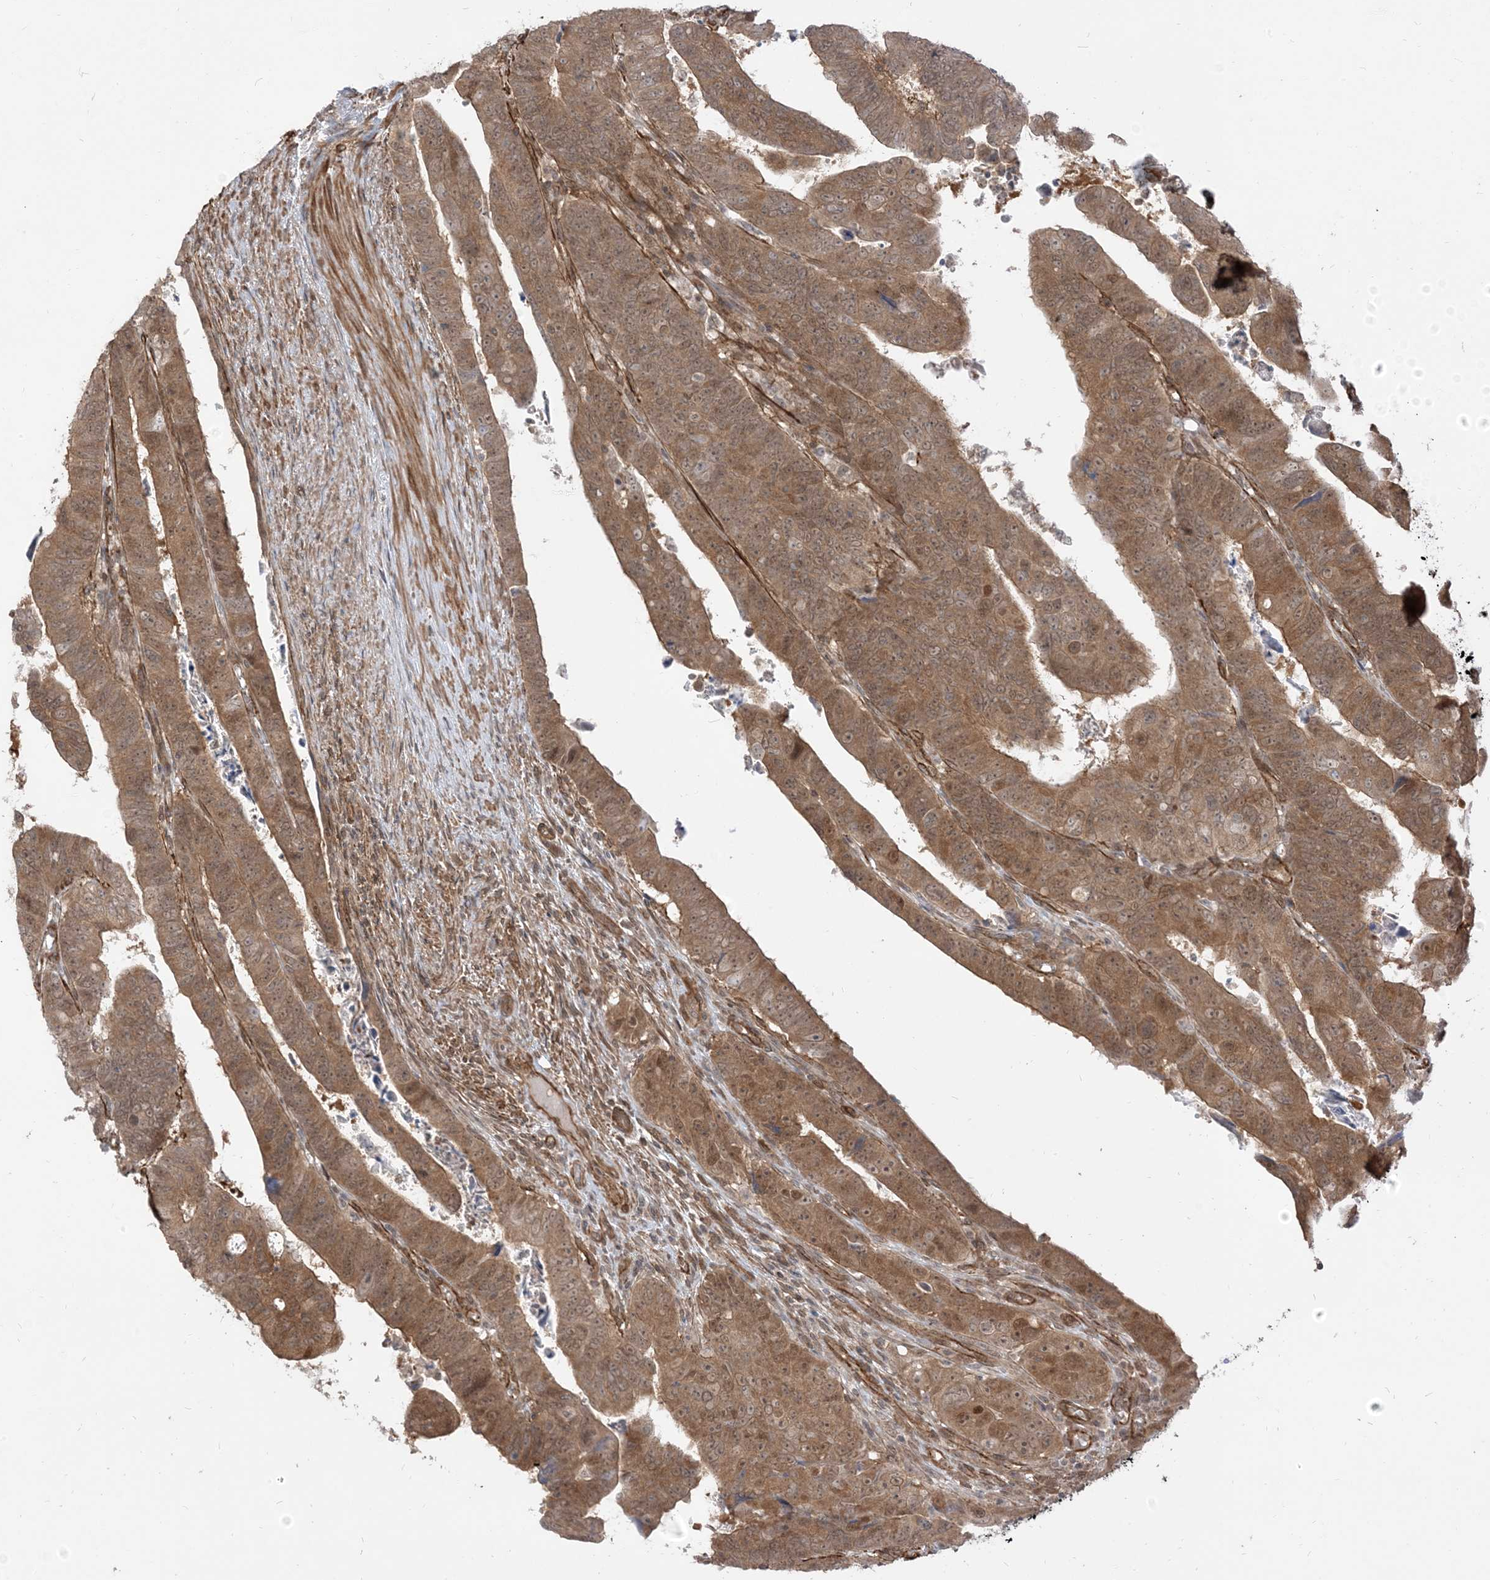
{"staining": {"intensity": "moderate", "quantity": ">75%", "location": "cytoplasmic/membranous,nuclear"}, "tissue": "colorectal cancer", "cell_type": "Tumor cells", "image_type": "cancer", "snomed": [{"axis": "morphology", "description": "Normal tissue, NOS"}, {"axis": "morphology", "description": "Adenocarcinoma, NOS"}, {"axis": "topography", "description": "Rectum"}], "caption": "Colorectal cancer stained for a protein (brown) reveals moderate cytoplasmic/membranous and nuclear positive positivity in about >75% of tumor cells.", "gene": "TBCC", "patient": {"sex": "female", "age": 65}}